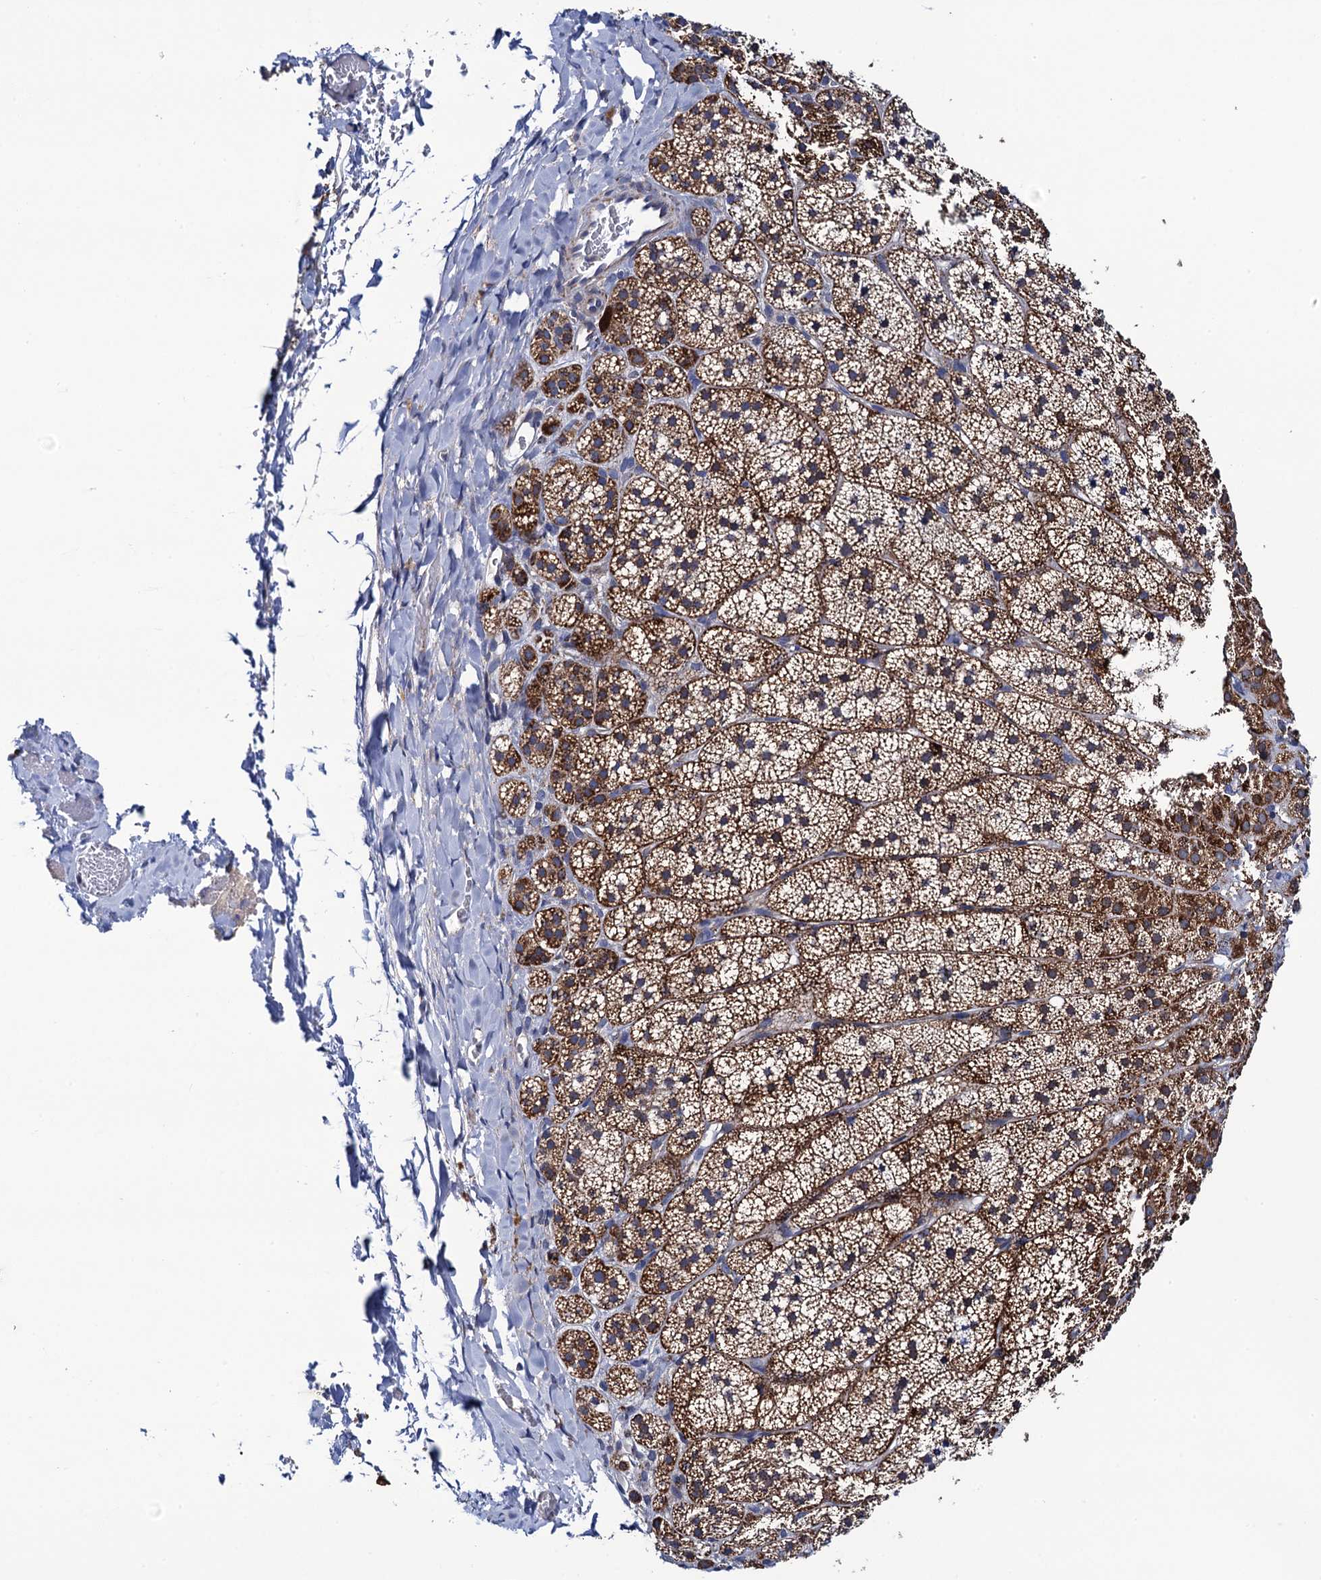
{"staining": {"intensity": "moderate", "quantity": ">75%", "location": "cytoplasmic/membranous"}, "tissue": "adrenal gland", "cell_type": "Glandular cells", "image_type": "normal", "snomed": [{"axis": "morphology", "description": "Normal tissue, NOS"}, {"axis": "topography", "description": "Adrenal gland"}], "caption": "Protein staining displays moderate cytoplasmic/membranous positivity in approximately >75% of glandular cells in unremarkable adrenal gland.", "gene": "PTCD3", "patient": {"sex": "female", "age": 44}}